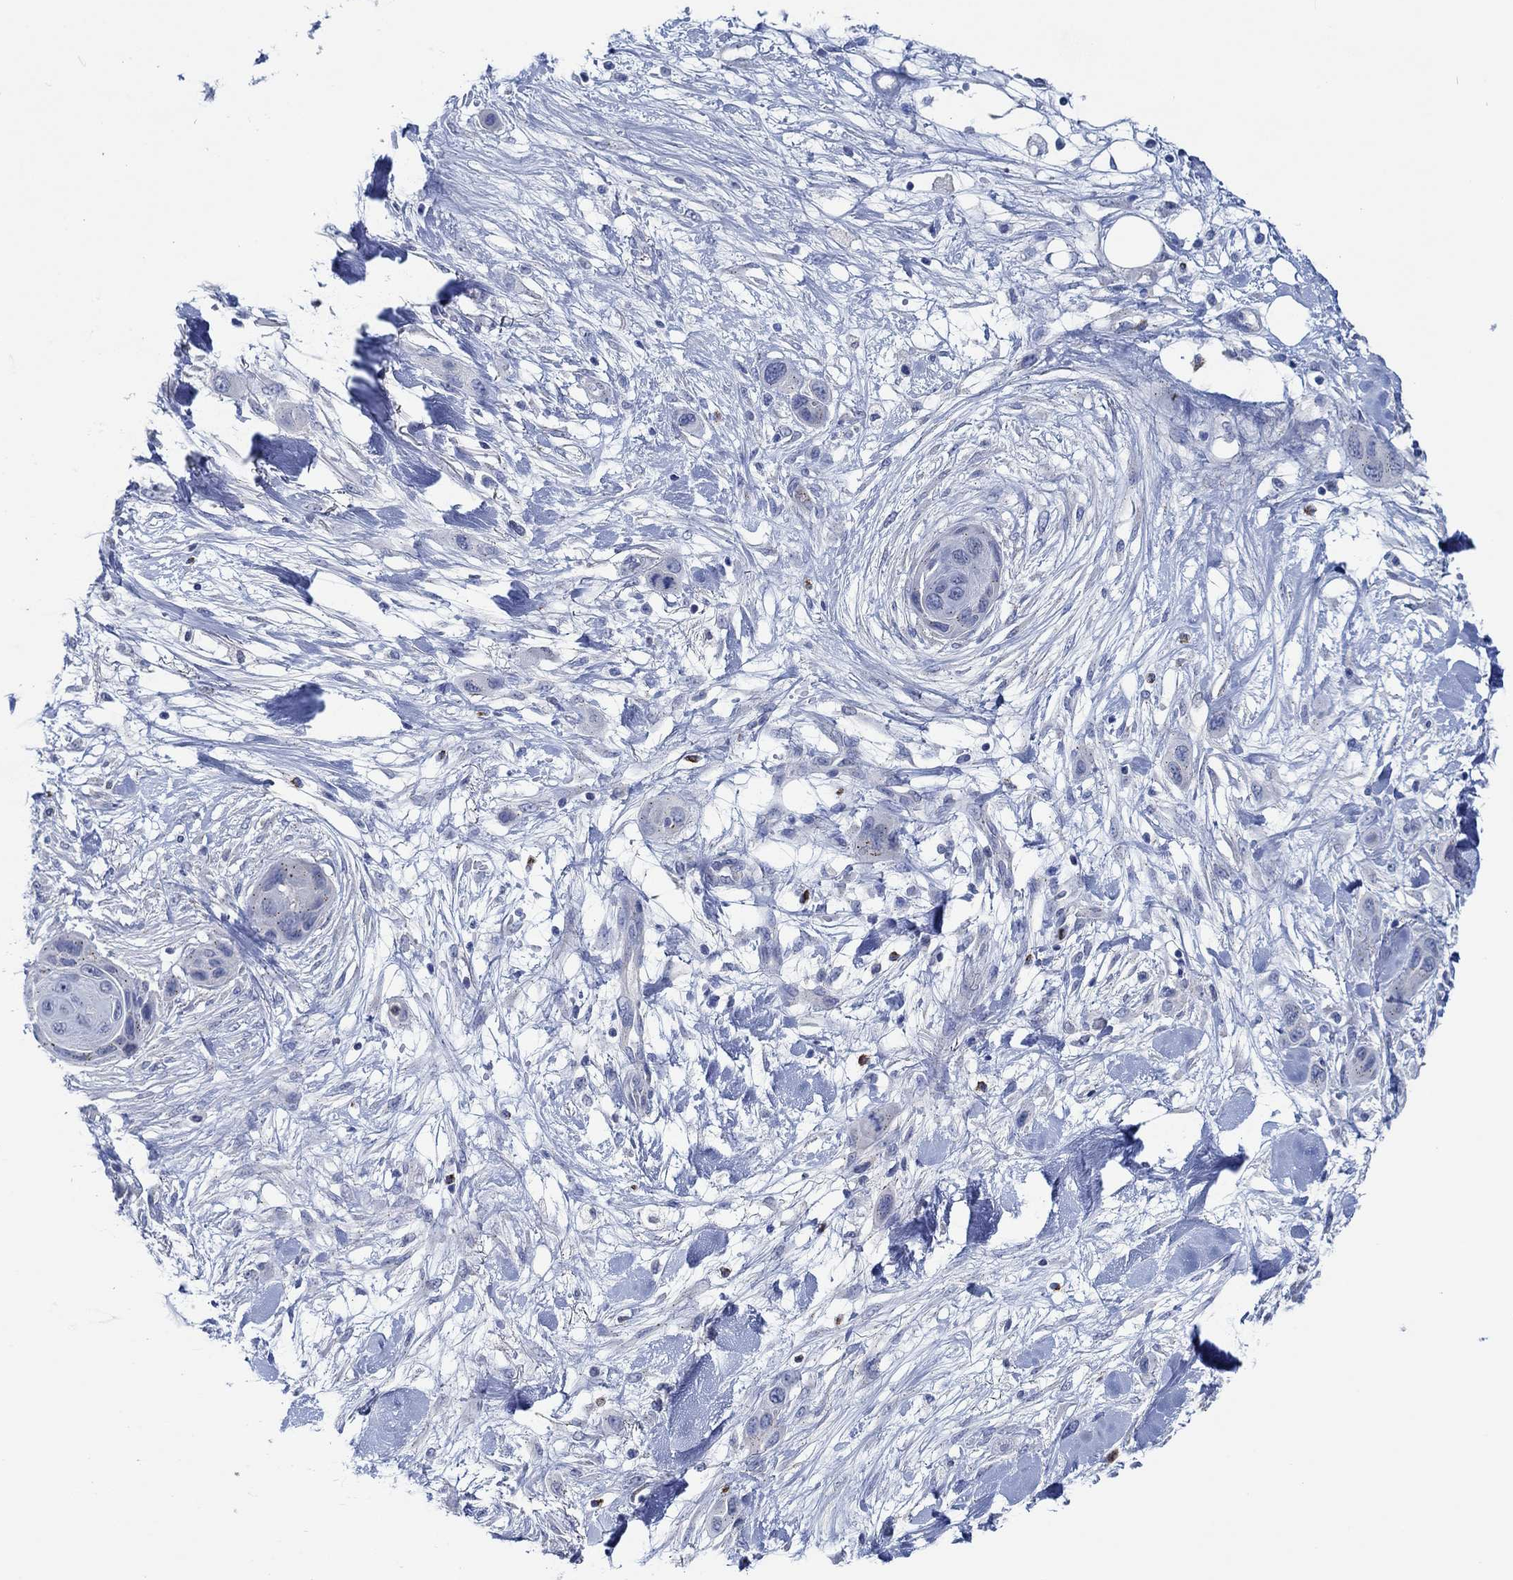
{"staining": {"intensity": "negative", "quantity": "none", "location": "none"}, "tissue": "skin cancer", "cell_type": "Tumor cells", "image_type": "cancer", "snomed": [{"axis": "morphology", "description": "Squamous cell carcinoma, NOS"}, {"axis": "topography", "description": "Skin"}], "caption": "IHC of skin cancer (squamous cell carcinoma) exhibits no staining in tumor cells.", "gene": "CPM", "patient": {"sex": "male", "age": 79}}